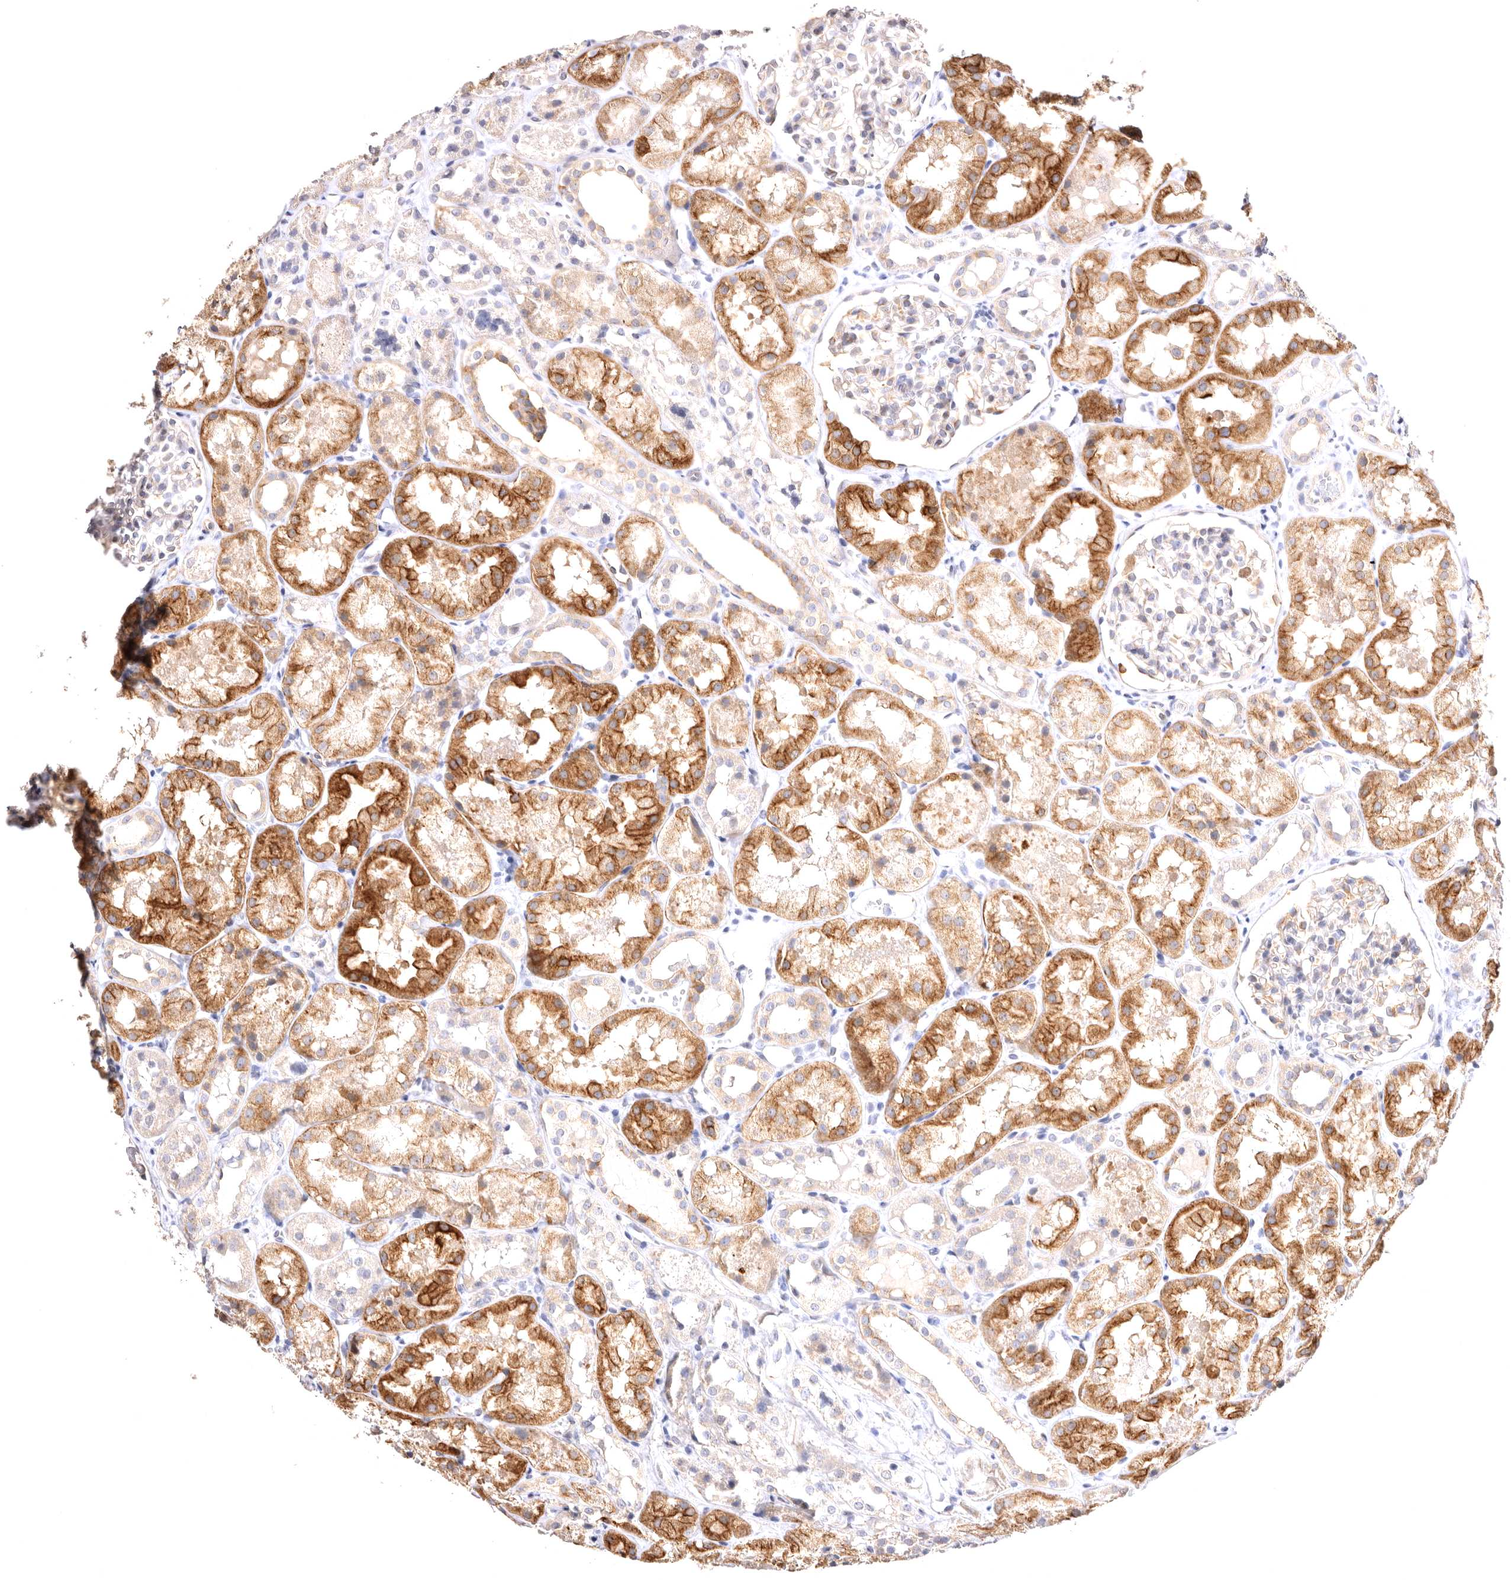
{"staining": {"intensity": "negative", "quantity": "none", "location": "none"}, "tissue": "kidney", "cell_type": "Cells in glomeruli", "image_type": "normal", "snomed": [{"axis": "morphology", "description": "Normal tissue, NOS"}, {"axis": "topography", "description": "Kidney"}], "caption": "IHC photomicrograph of normal kidney stained for a protein (brown), which reveals no staining in cells in glomeruli.", "gene": "VPS45", "patient": {"sex": "male", "age": 16}}